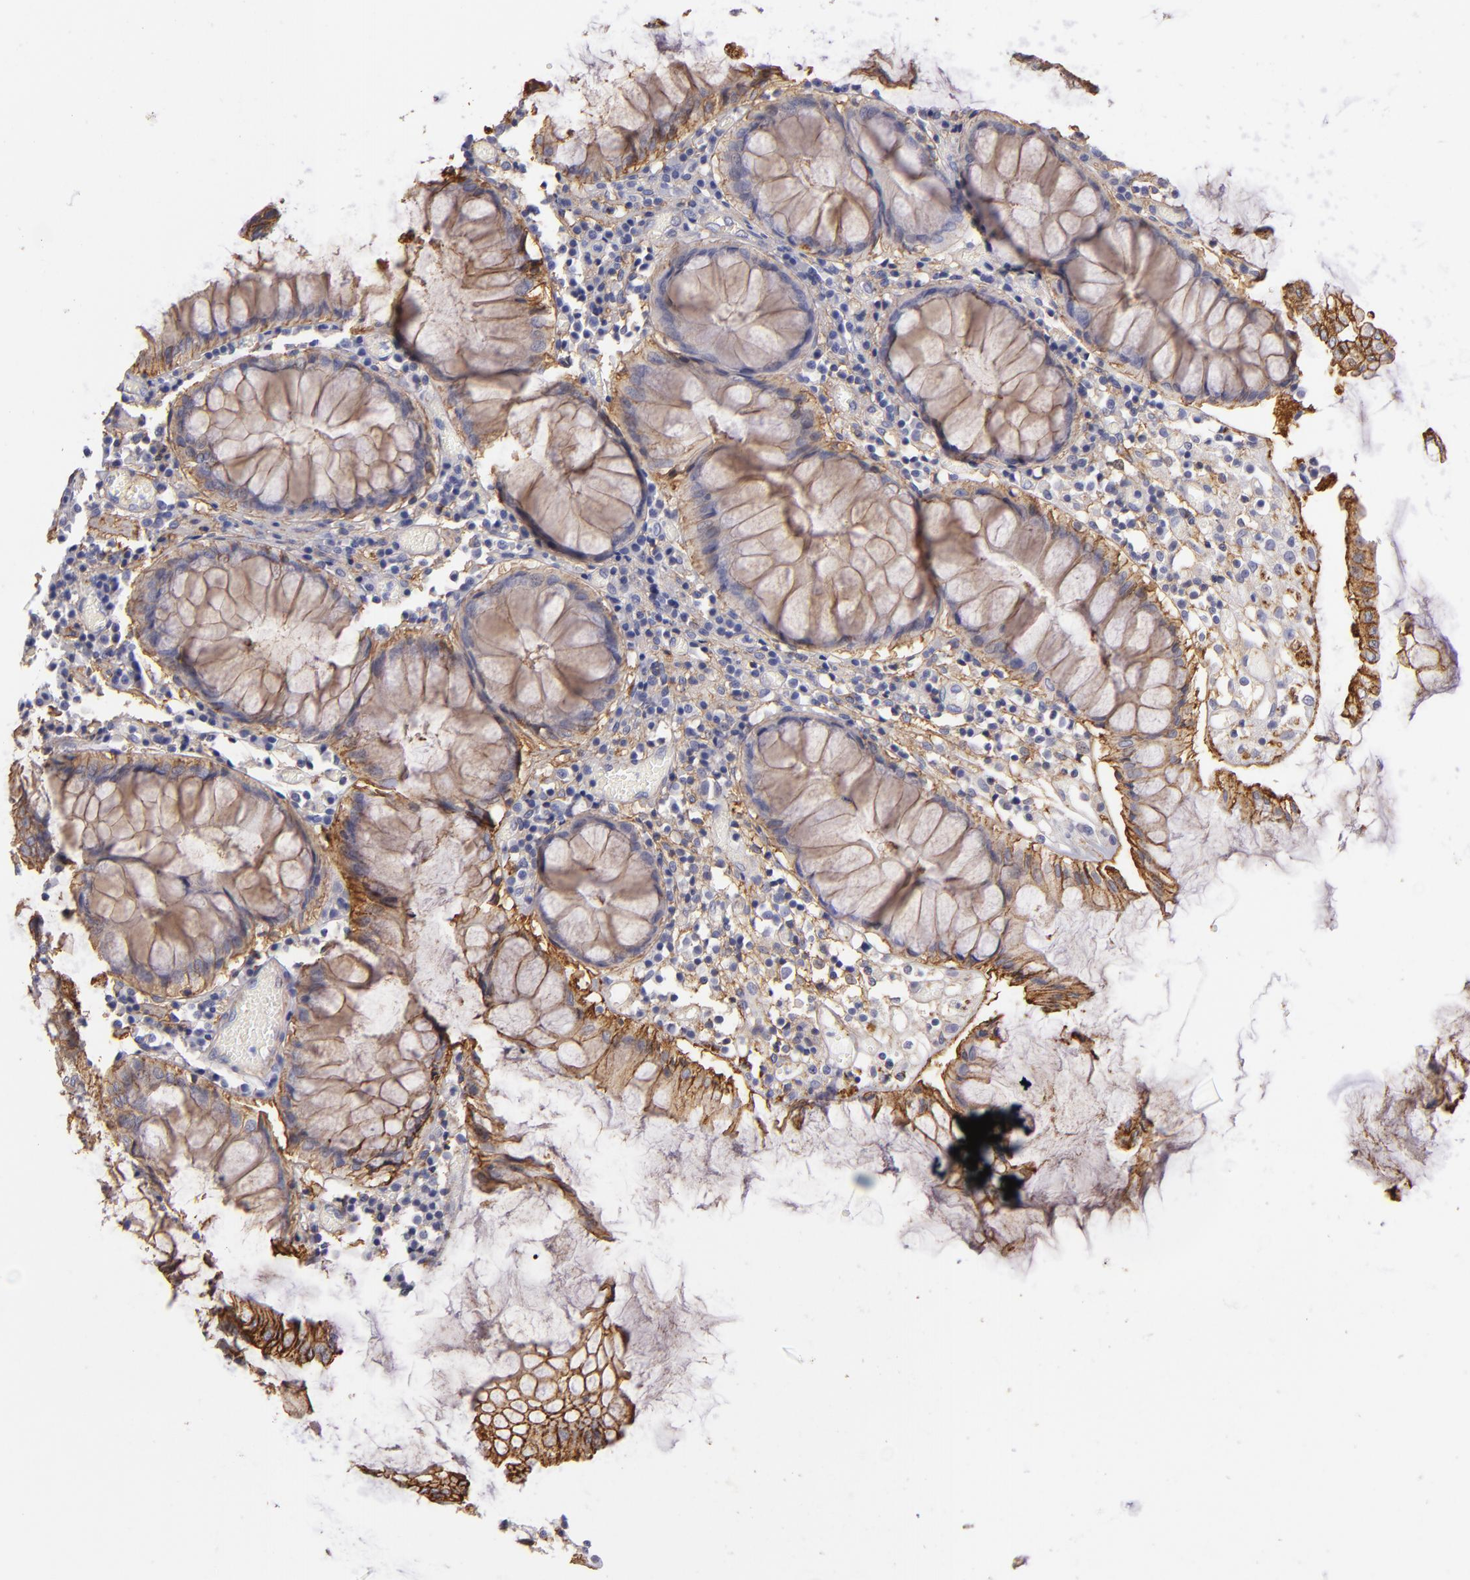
{"staining": {"intensity": "weak", "quantity": "25%-75%", "location": "cytoplasmic/membranous"}, "tissue": "colorectal cancer", "cell_type": "Tumor cells", "image_type": "cancer", "snomed": [{"axis": "morphology", "description": "Adenocarcinoma, NOS"}, {"axis": "topography", "description": "Rectum"}], "caption": "A high-resolution photomicrograph shows immunohistochemistry staining of colorectal adenocarcinoma, which exhibits weak cytoplasmic/membranous positivity in approximately 25%-75% of tumor cells.", "gene": "CD151", "patient": {"sex": "female", "age": 98}}